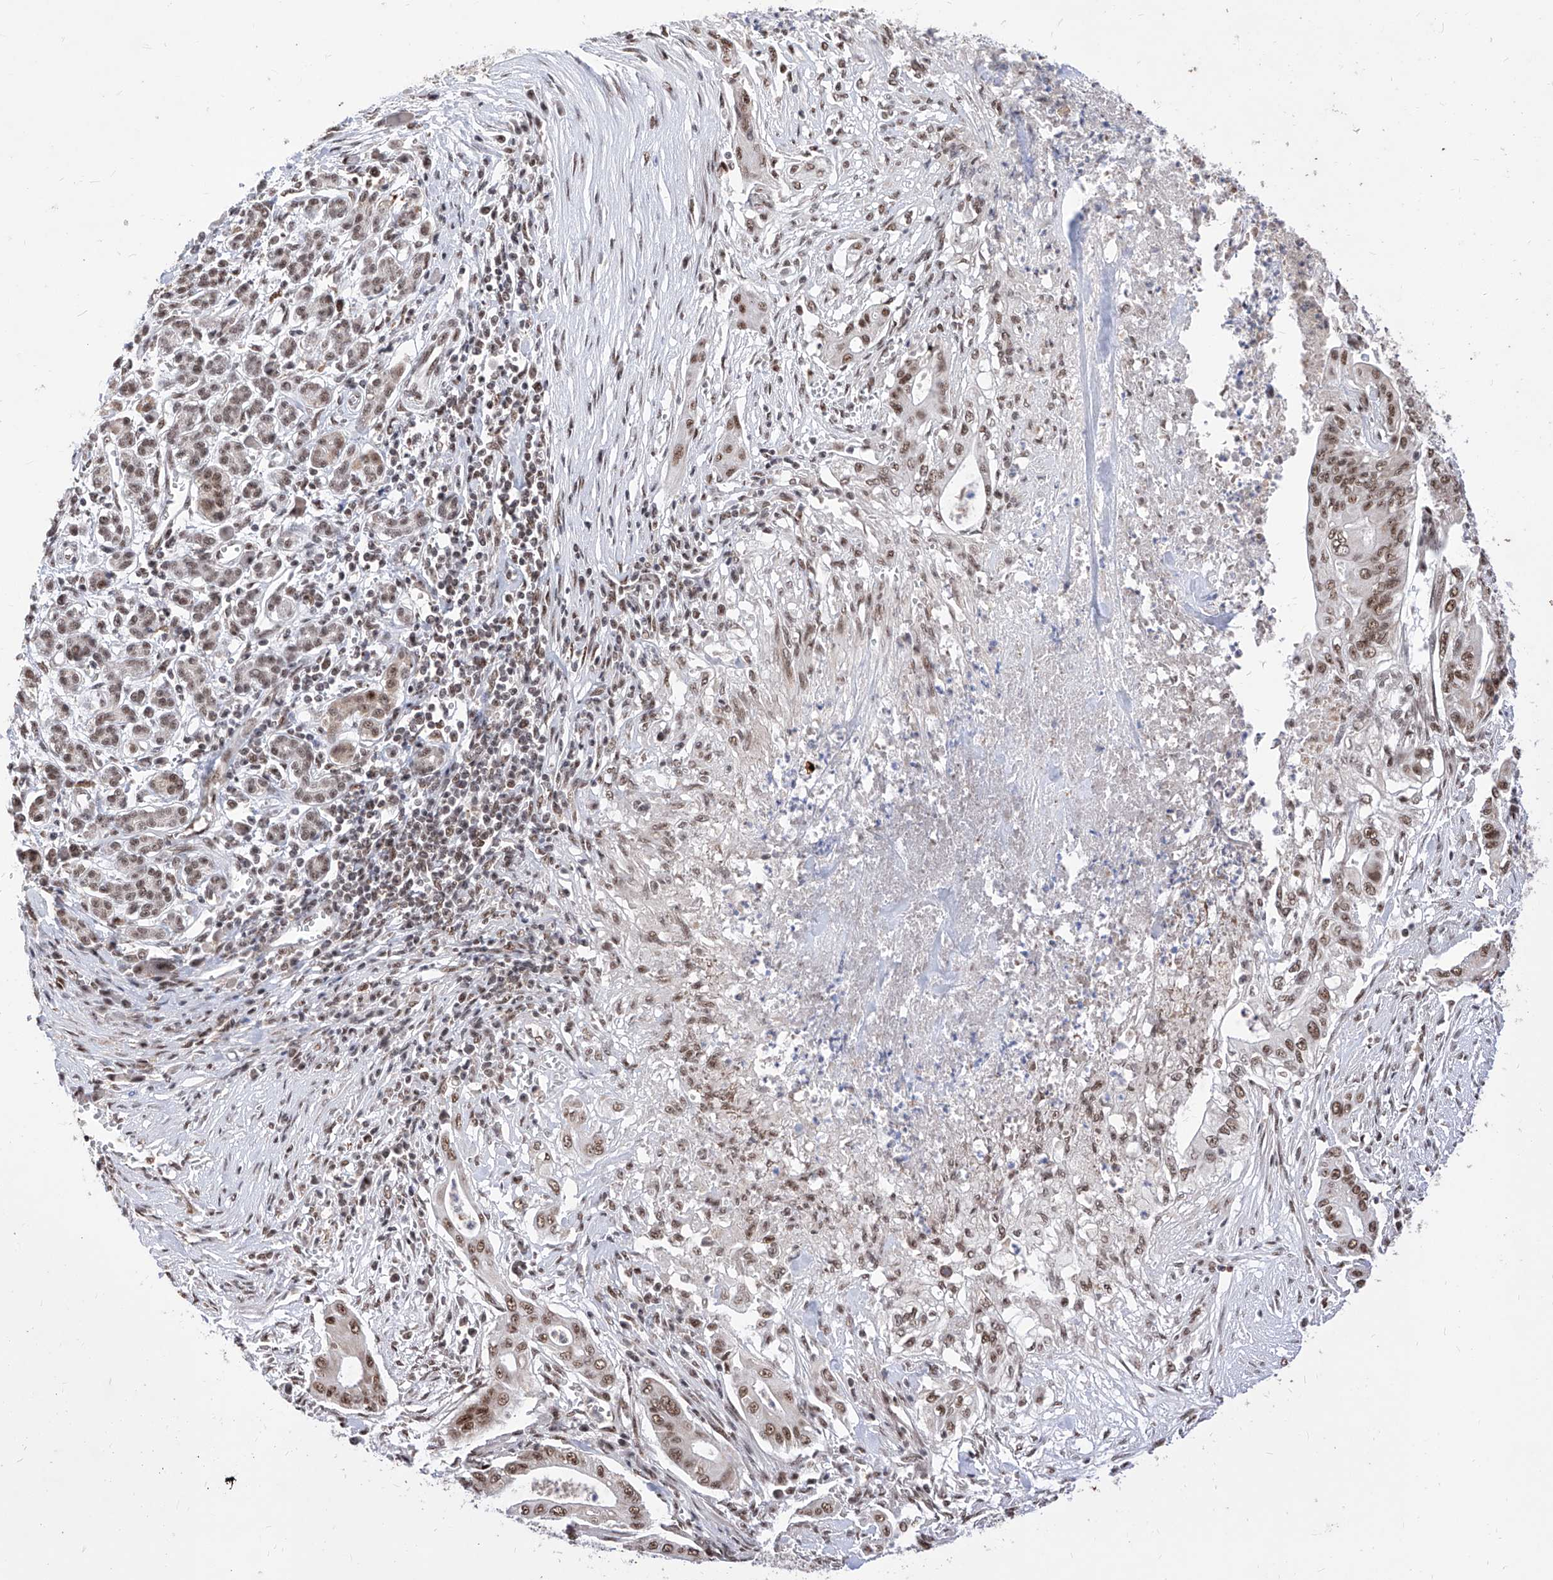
{"staining": {"intensity": "strong", "quantity": ">75%", "location": "nuclear"}, "tissue": "pancreatic cancer", "cell_type": "Tumor cells", "image_type": "cancer", "snomed": [{"axis": "morphology", "description": "Adenocarcinoma, NOS"}, {"axis": "topography", "description": "Pancreas"}], "caption": "Immunohistochemical staining of pancreatic cancer (adenocarcinoma) reveals strong nuclear protein expression in about >75% of tumor cells.", "gene": "PHF5A", "patient": {"sex": "male", "age": 58}}